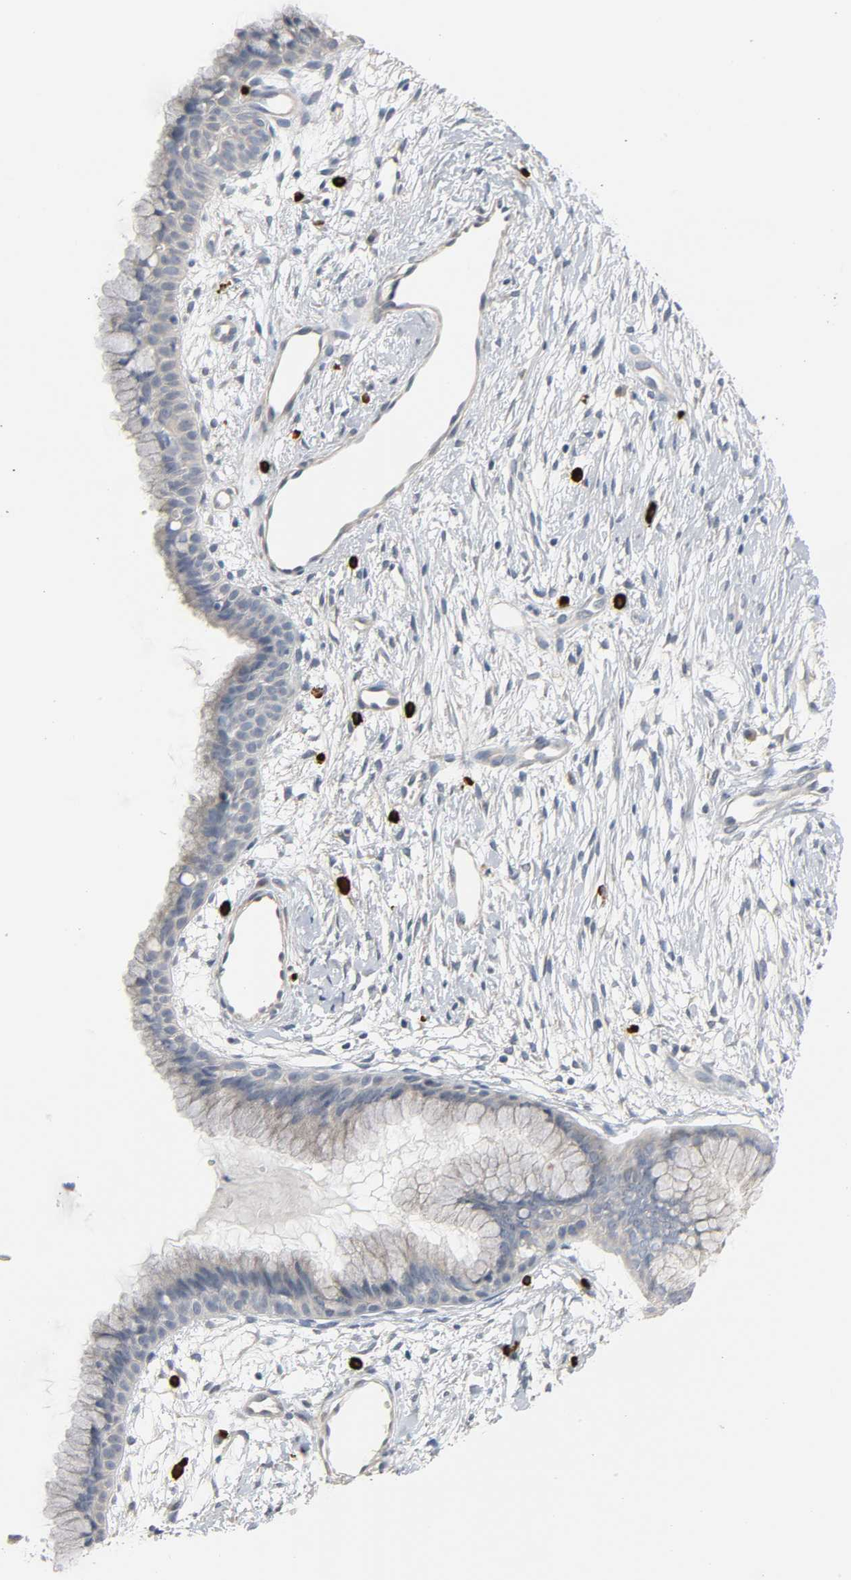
{"staining": {"intensity": "weak", "quantity": ">75%", "location": "cytoplasmic/membranous"}, "tissue": "cervix", "cell_type": "Glandular cells", "image_type": "normal", "snomed": [{"axis": "morphology", "description": "Normal tissue, NOS"}, {"axis": "topography", "description": "Cervix"}], "caption": "Human cervix stained for a protein (brown) displays weak cytoplasmic/membranous positive staining in about >75% of glandular cells.", "gene": "LIMCH1", "patient": {"sex": "female", "age": 39}}